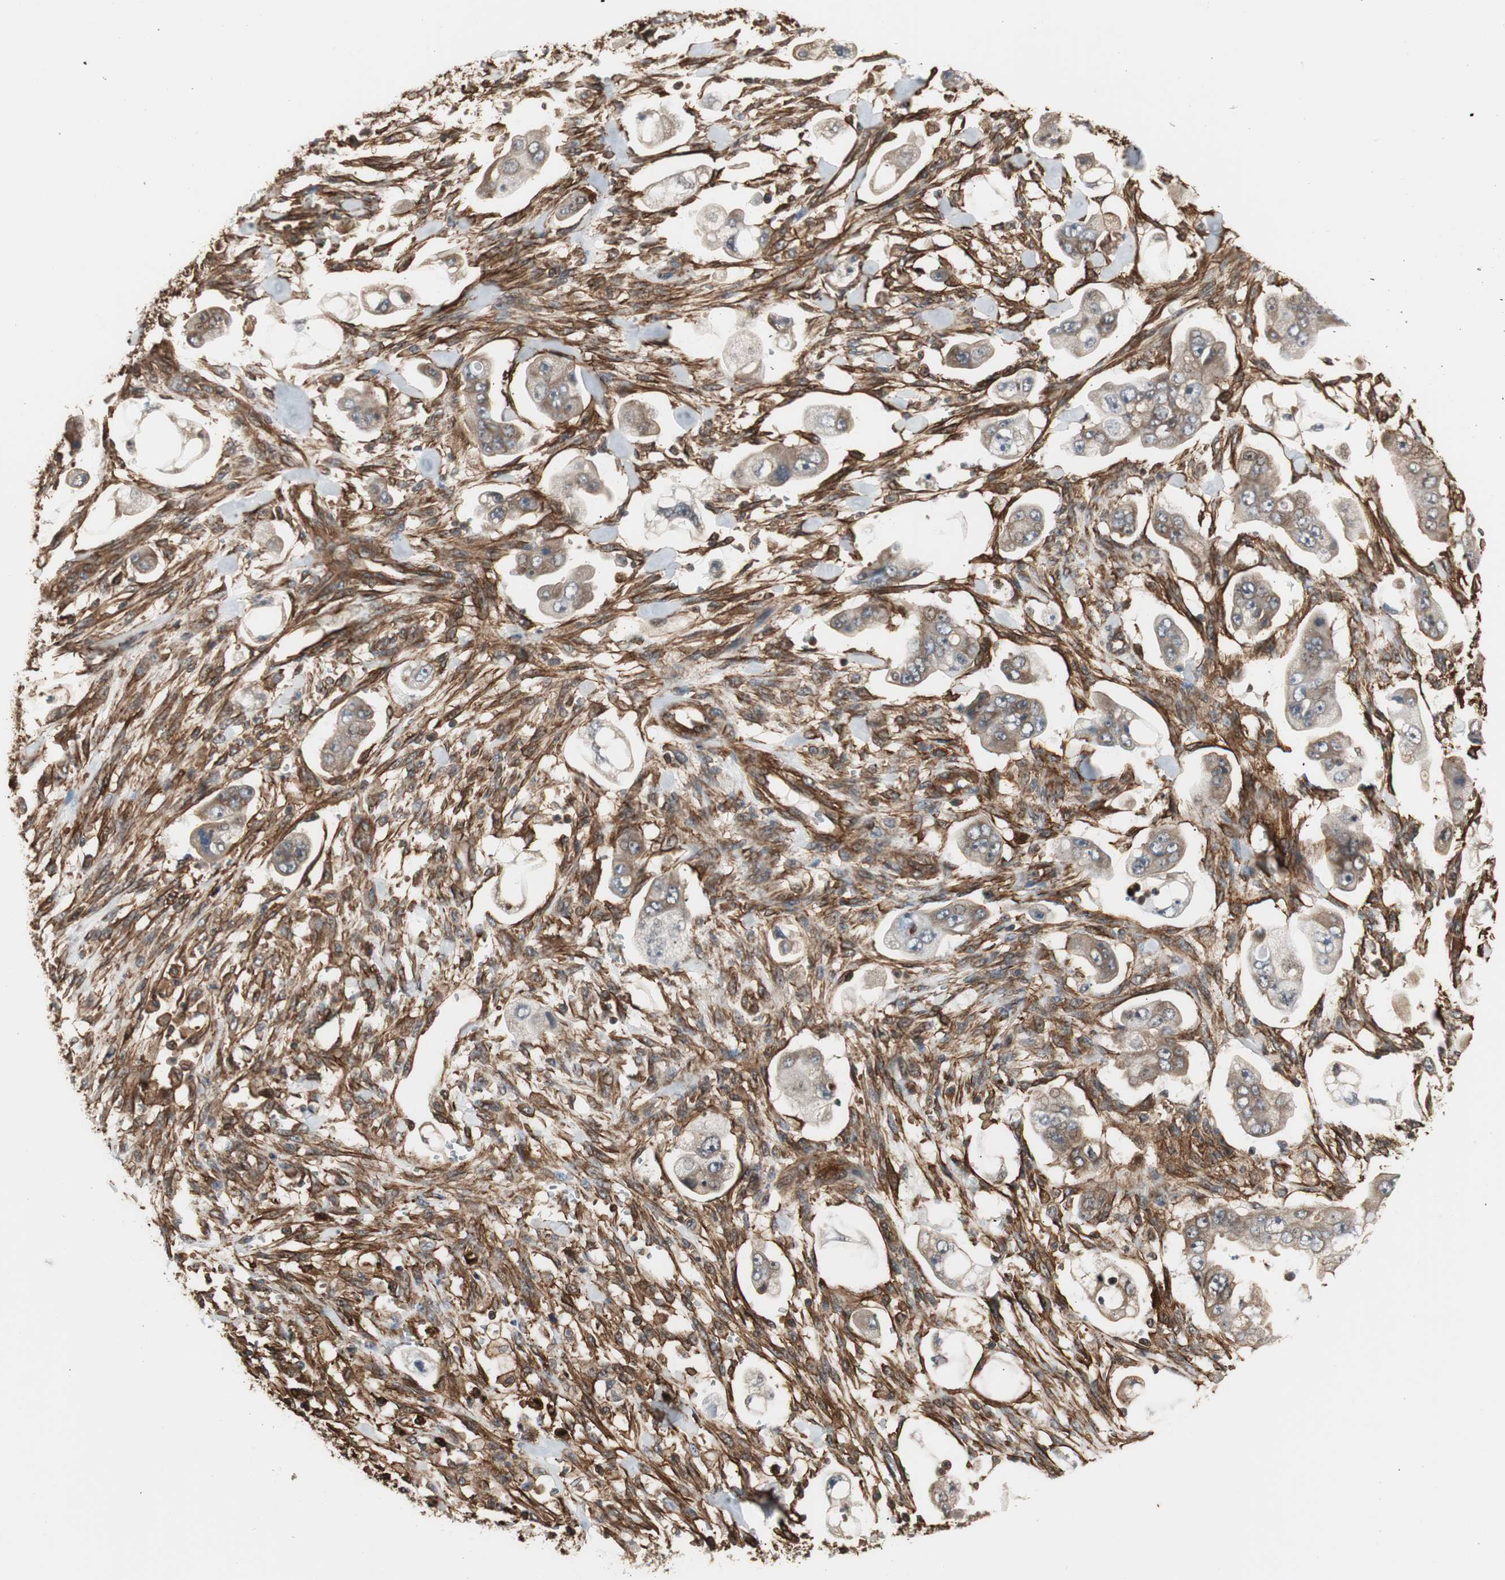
{"staining": {"intensity": "weak", "quantity": ">75%", "location": "cytoplasmic/membranous"}, "tissue": "stomach cancer", "cell_type": "Tumor cells", "image_type": "cancer", "snomed": [{"axis": "morphology", "description": "Adenocarcinoma, NOS"}, {"axis": "topography", "description": "Stomach"}], "caption": "Immunohistochemistry (DAB (3,3'-diaminobenzidine)) staining of human stomach cancer (adenocarcinoma) demonstrates weak cytoplasmic/membranous protein positivity in about >75% of tumor cells.", "gene": "PTPN11", "patient": {"sex": "male", "age": 62}}